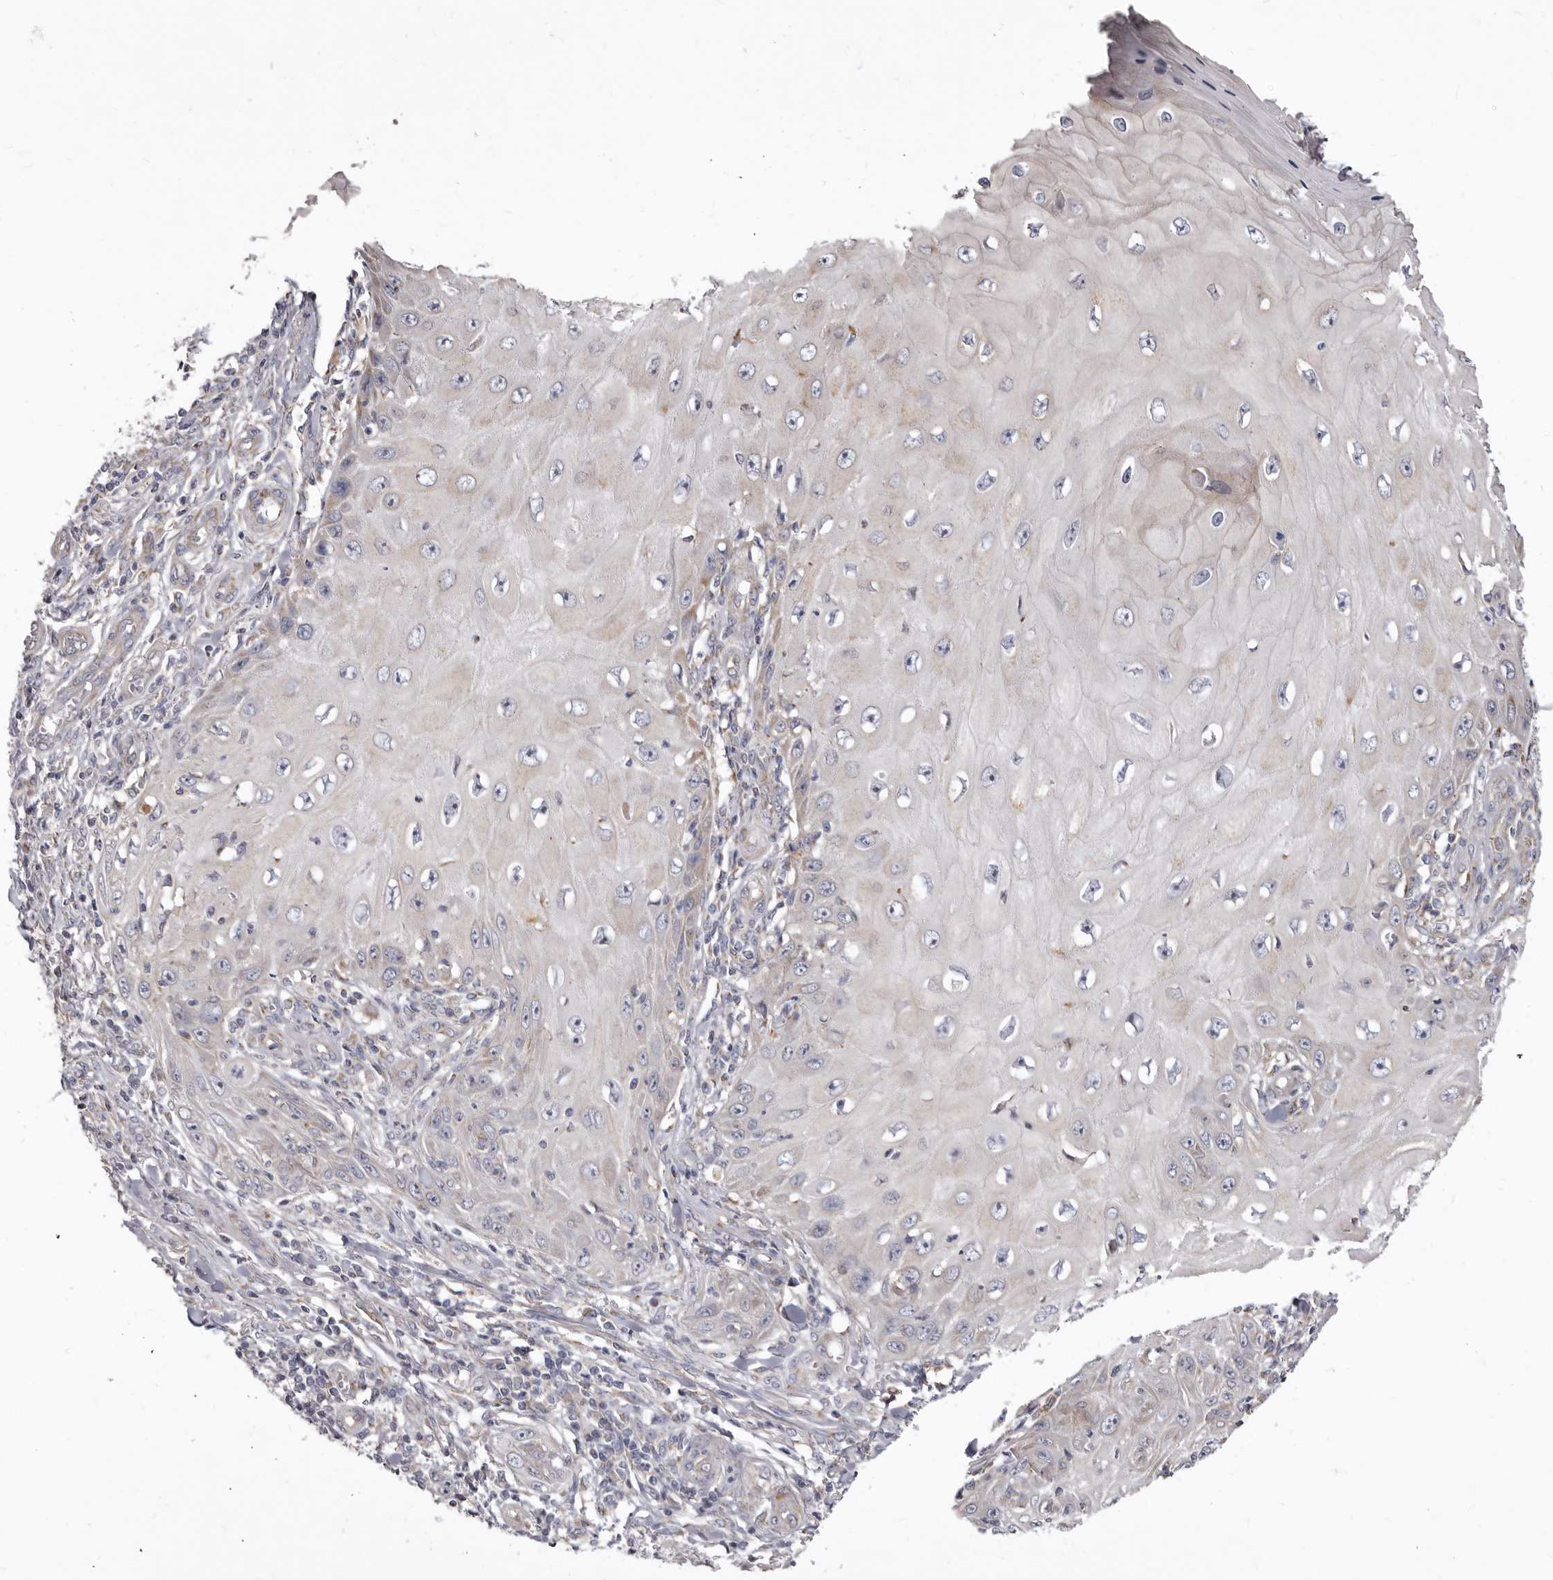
{"staining": {"intensity": "weak", "quantity": "<25%", "location": "cytoplasmic/membranous"}, "tissue": "skin cancer", "cell_type": "Tumor cells", "image_type": "cancer", "snomed": [{"axis": "morphology", "description": "Squamous cell carcinoma, NOS"}, {"axis": "topography", "description": "Skin"}], "caption": "Skin cancer stained for a protein using immunohistochemistry exhibits no expression tumor cells.", "gene": "FMO2", "patient": {"sex": "female", "age": 73}}